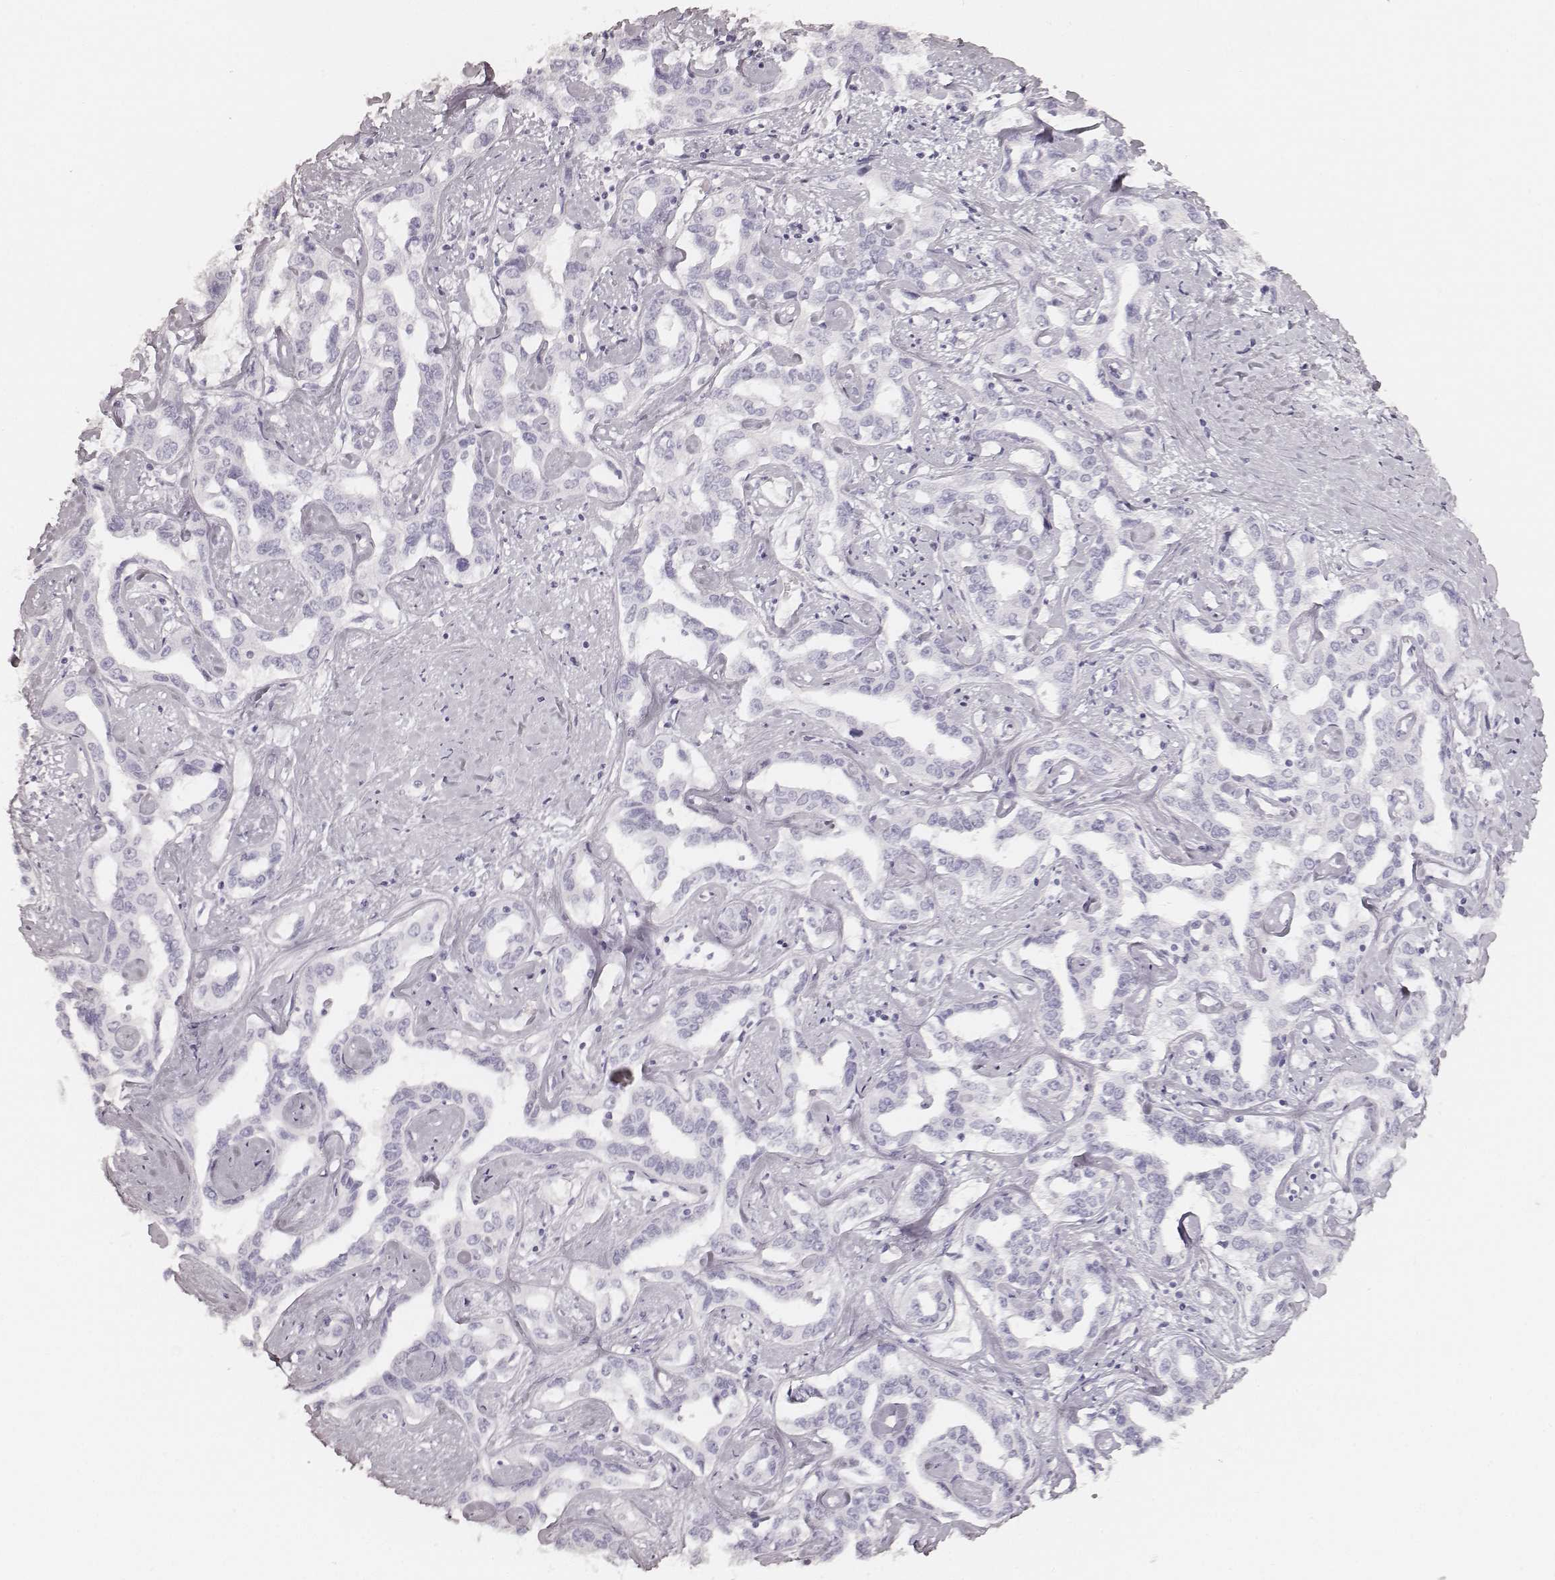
{"staining": {"intensity": "negative", "quantity": "none", "location": "none"}, "tissue": "liver cancer", "cell_type": "Tumor cells", "image_type": "cancer", "snomed": [{"axis": "morphology", "description": "Cholangiocarcinoma"}, {"axis": "topography", "description": "Liver"}], "caption": "Liver cancer (cholangiocarcinoma) was stained to show a protein in brown. There is no significant staining in tumor cells. (Brightfield microscopy of DAB (3,3'-diaminobenzidine) immunohistochemistry at high magnification).", "gene": "KRT34", "patient": {"sex": "male", "age": 59}}